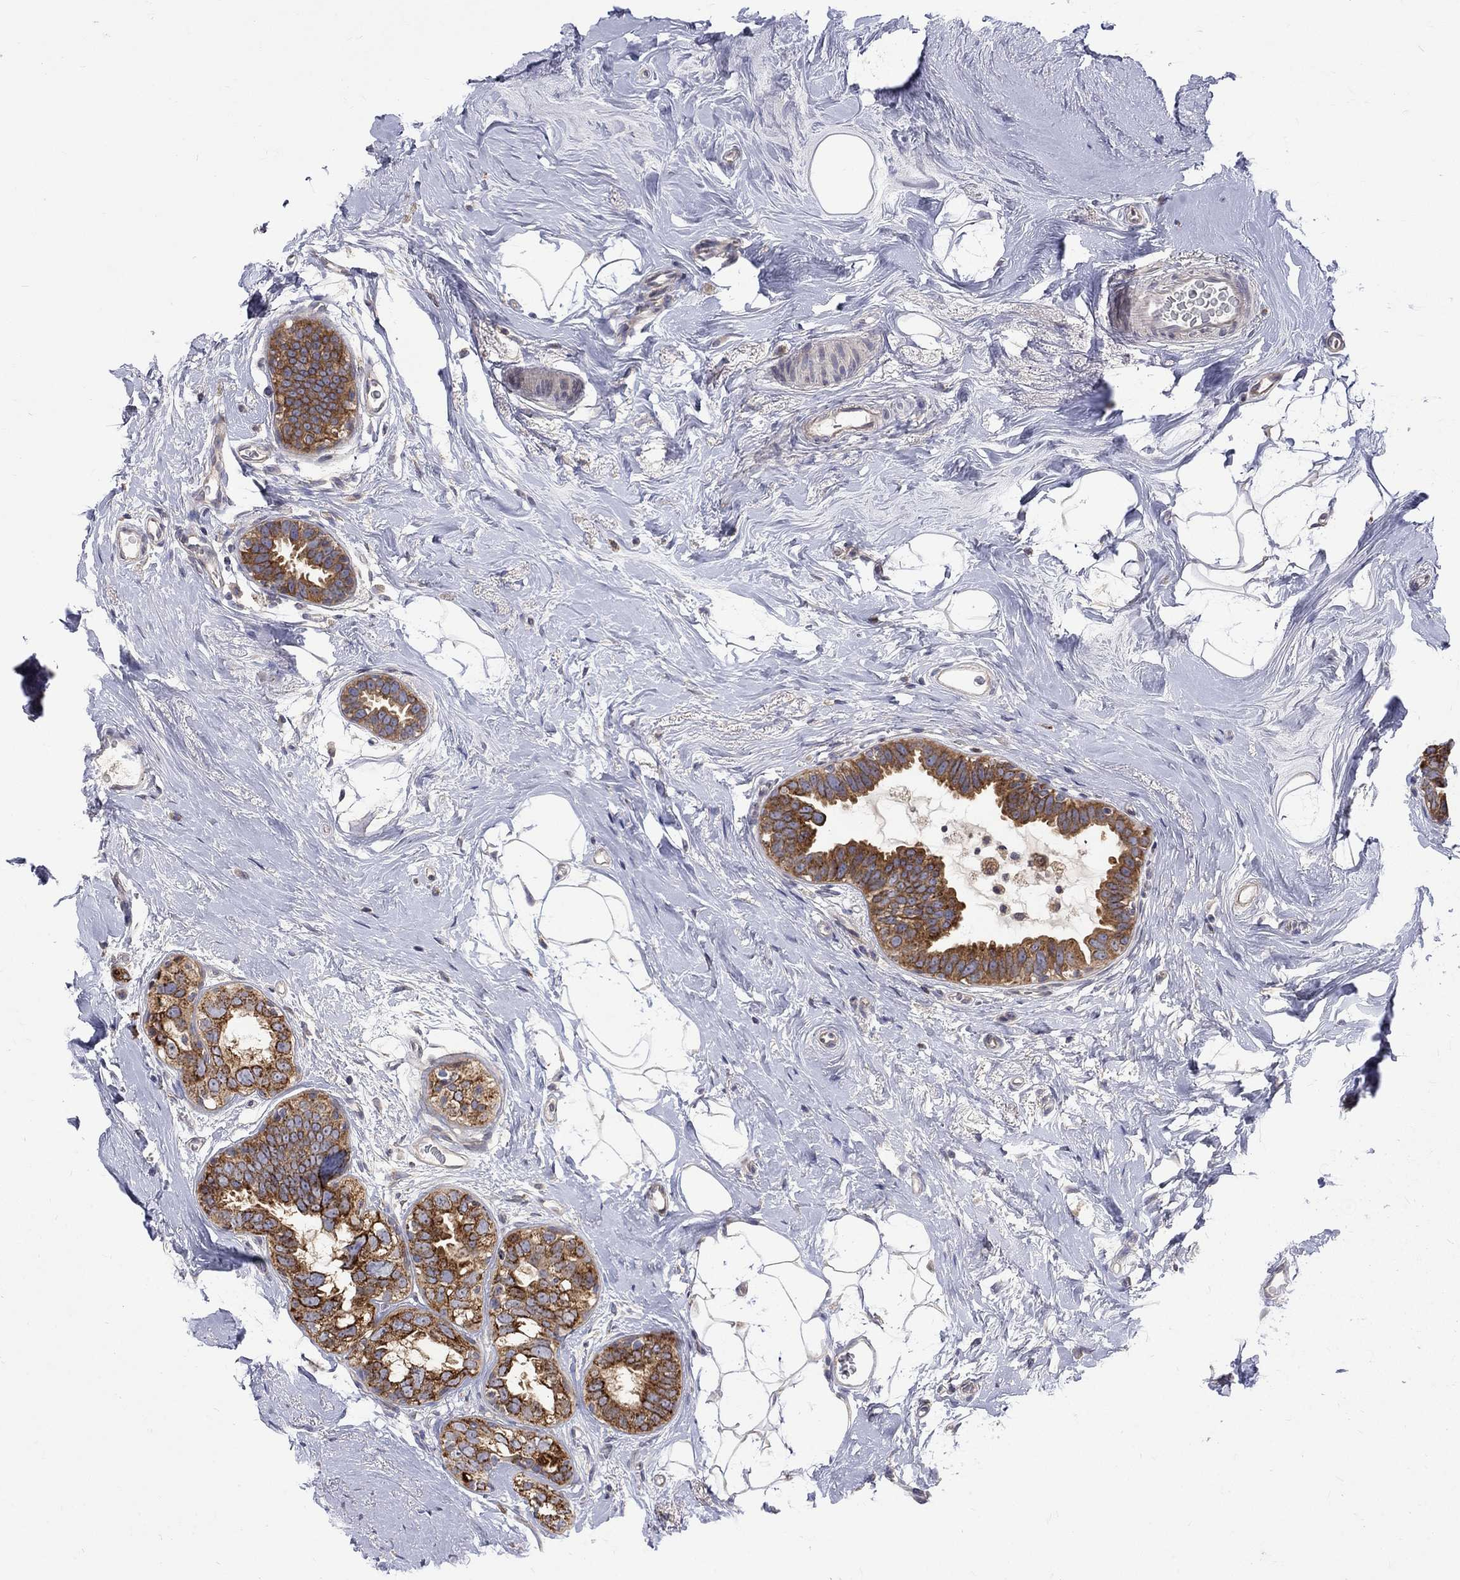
{"staining": {"intensity": "strong", "quantity": ">75%", "location": "cytoplasmic/membranous"}, "tissue": "breast cancer", "cell_type": "Tumor cells", "image_type": "cancer", "snomed": [{"axis": "morphology", "description": "Duct carcinoma"}, {"axis": "topography", "description": "Breast"}], "caption": "A brown stain labels strong cytoplasmic/membranous expression of a protein in breast cancer tumor cells.", "gene": "SH2B1", "patient": {"sex": "female", "age": 55}}